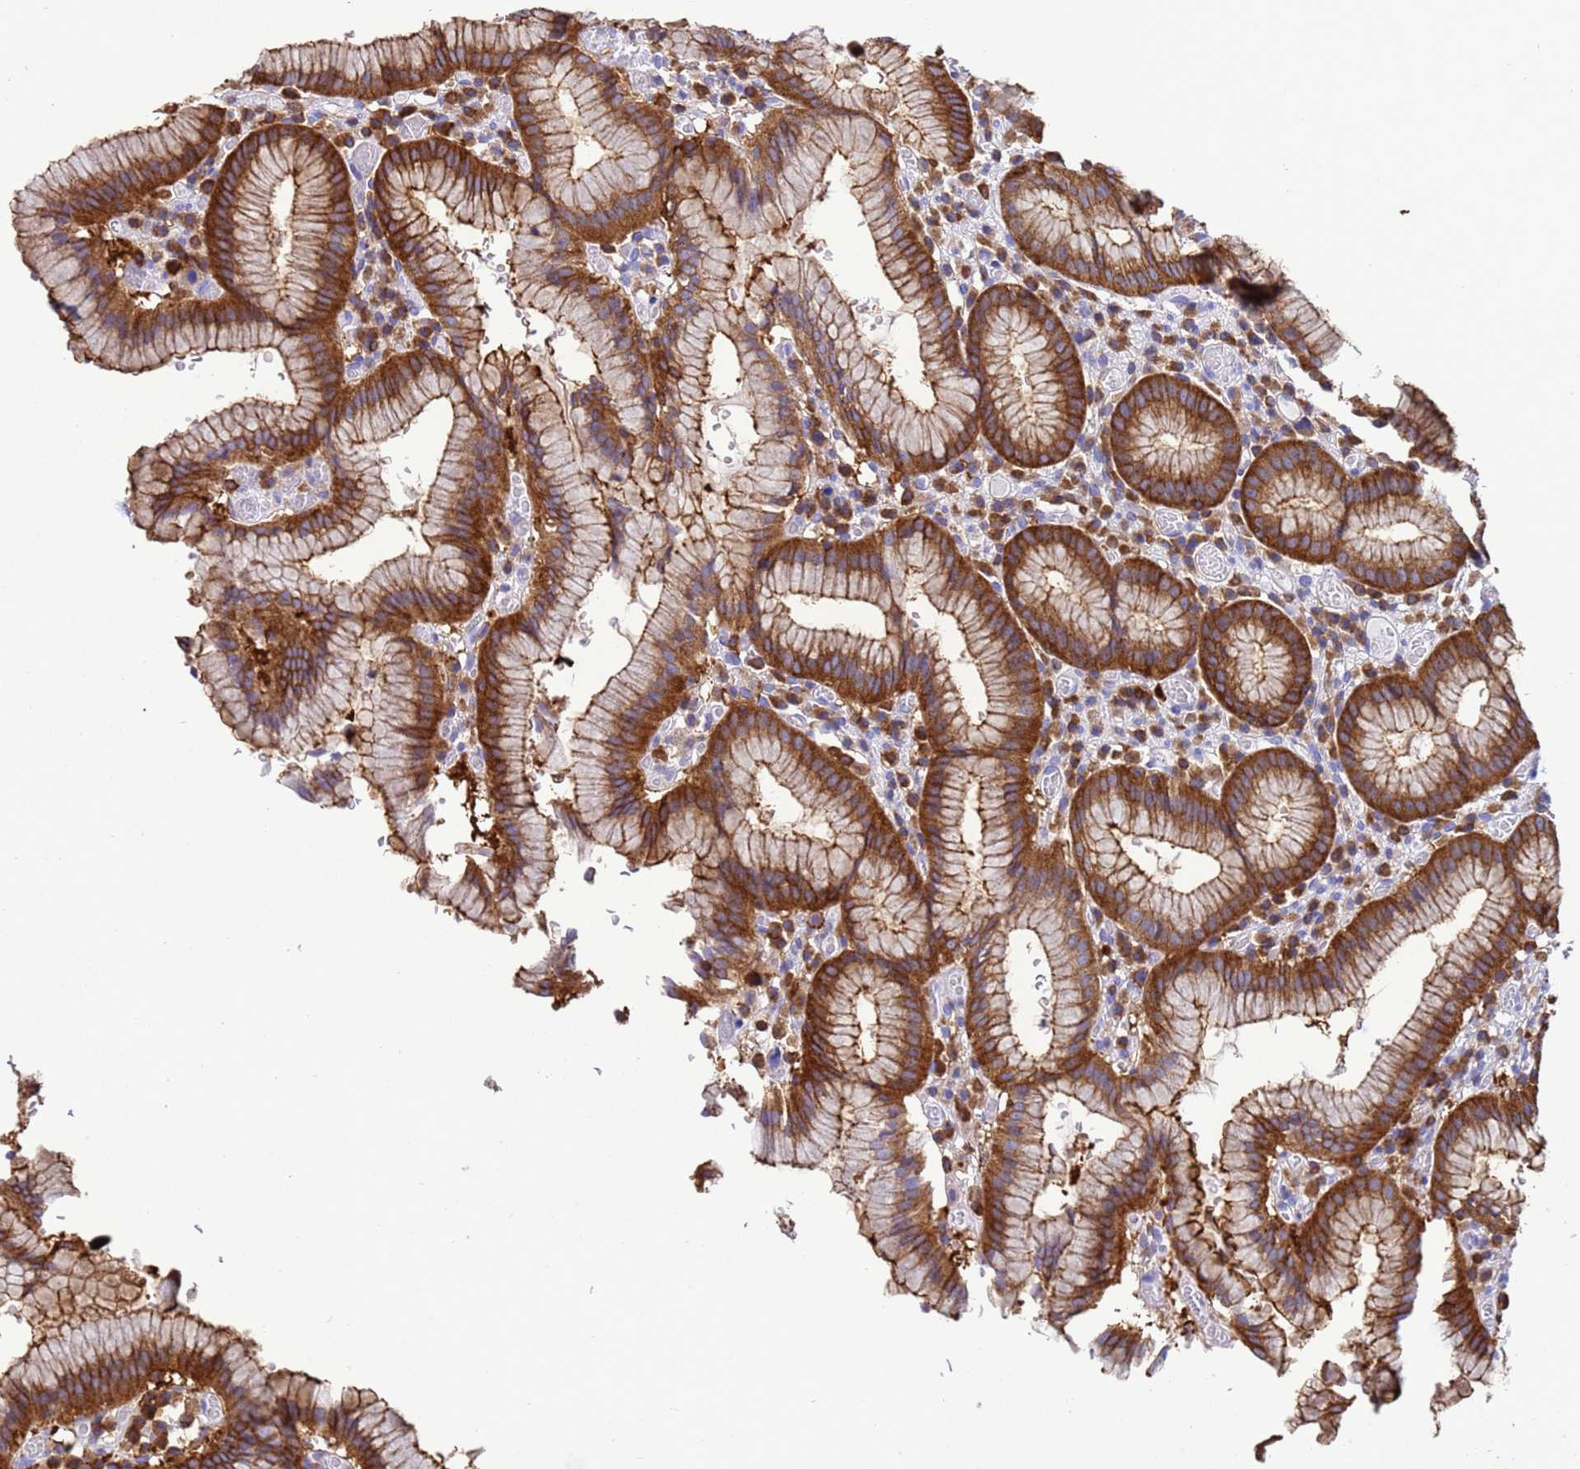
{"staining": {"intensity": "strong", "quantity": ">75%", "location": "cytoplasmic/membranous"}, "tissue": "stomach", "cell_type": "Glandular cells", "image_type": "normal", "snomed": [{"axis": "morphology", "description": "Normal tissue, NOS"}, {"axis": "topography", "description": "Stomach"}], "caption": "Immunohistochemistry (DAB (3,3'-diaminobenzidine)) staining of benign human stomach displays strong cytoplasmic/membranous protein staining in approximately >75% of glandular cells. The staining is performed using DAB (3,3'-diaminobenzidine) brown chromogen to label protein expression. The nuclei are counter-stained blue using hematoxylin.", "gene": "EZR", "patient": {"sex": "male", "age": 55}}